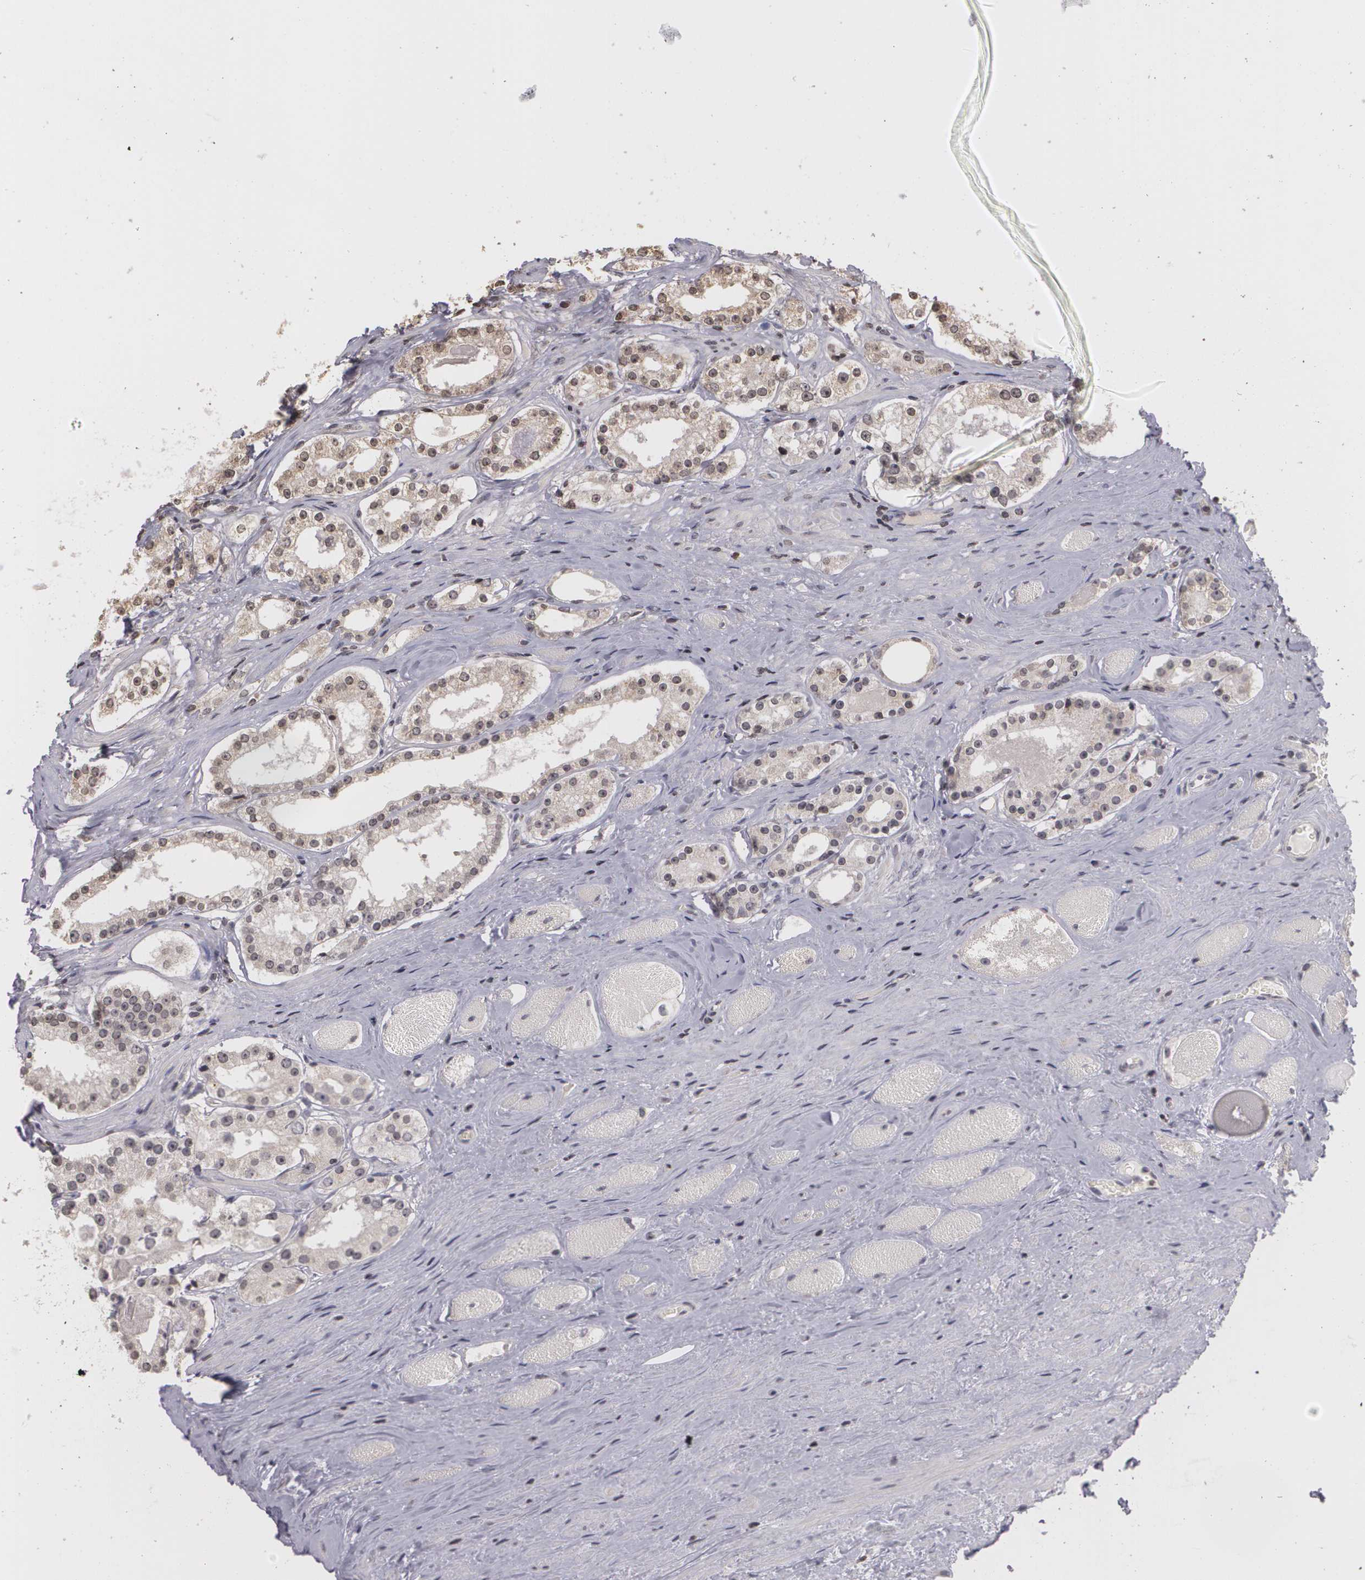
{"staining": {"intensity": "negative", "quantity": "none", "location": "none"}, "tissue": "prostate cancer", "cell_type": "Tumor cells", "image_type": "cancer", "snomed": [{"axis": "morphology", "description": "Adenocarcinoma, Medium grade"}, {"axis": "topography", "description": "Prostate"}], "caption": "Adenocarcinoma (medium-grade) (prostate) was stained to show a protein in brown. There is no significant staining in tumor cells.", "gene": "THRB", "patient": {"sex": "male", "age": 73}}